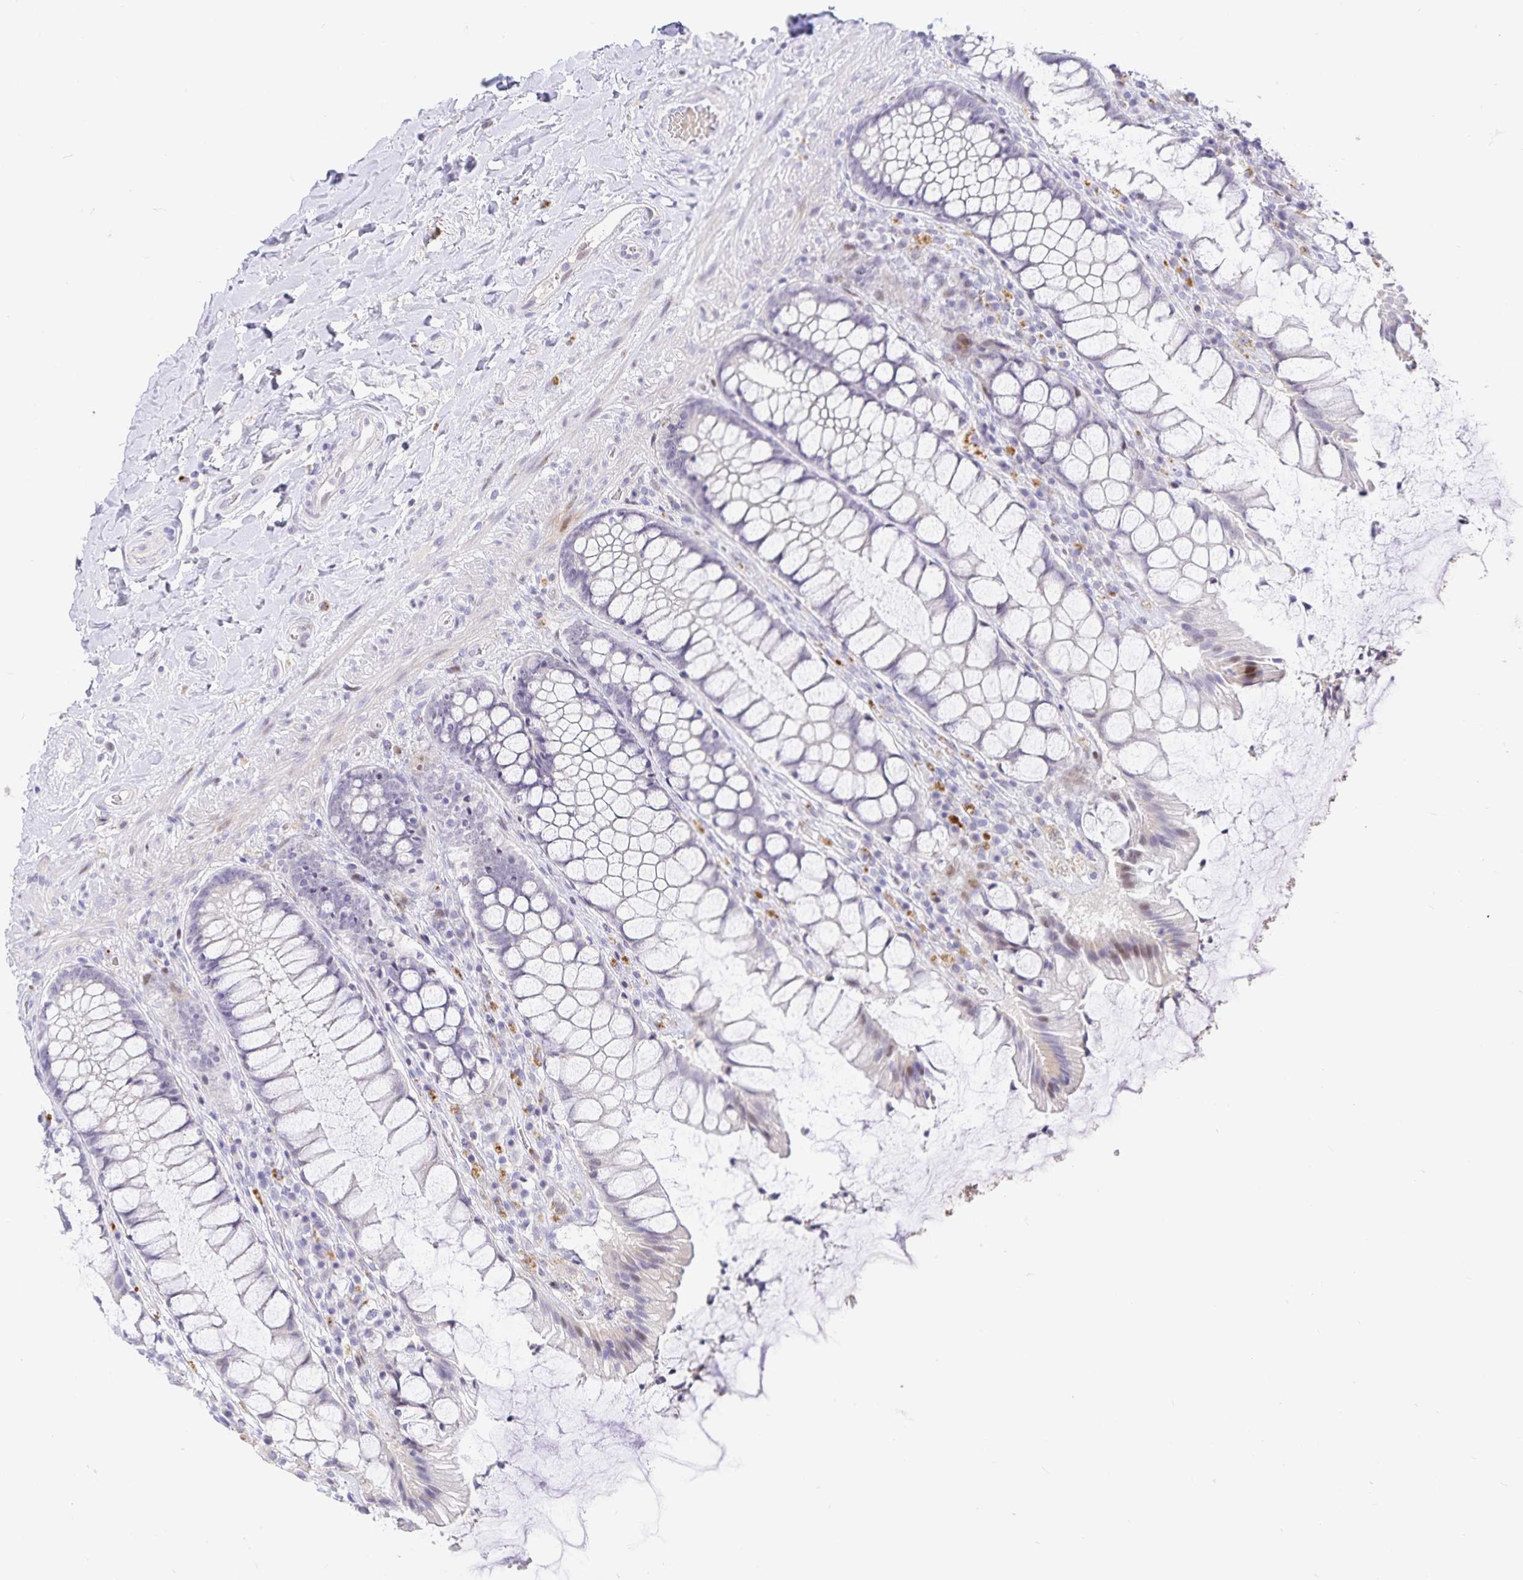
{"staining": {"intensity": "weak", "quantity": "<25%", "location": "cytoplasmic/membranous"}, "tissue": "rectum", "cell_type": "Glandular cells", "image_type": "normal", "snomed": [{"axis": "morphology", "description": "Normal tissue, NOS"}, {"axis": "topography", "description": "Rectum"}], "caption": "IHC of normal rectum demonstrates no positivity in glandular cells.", "gene": "KBTBD13", "patient": {"sex": "female", "age": 58}}